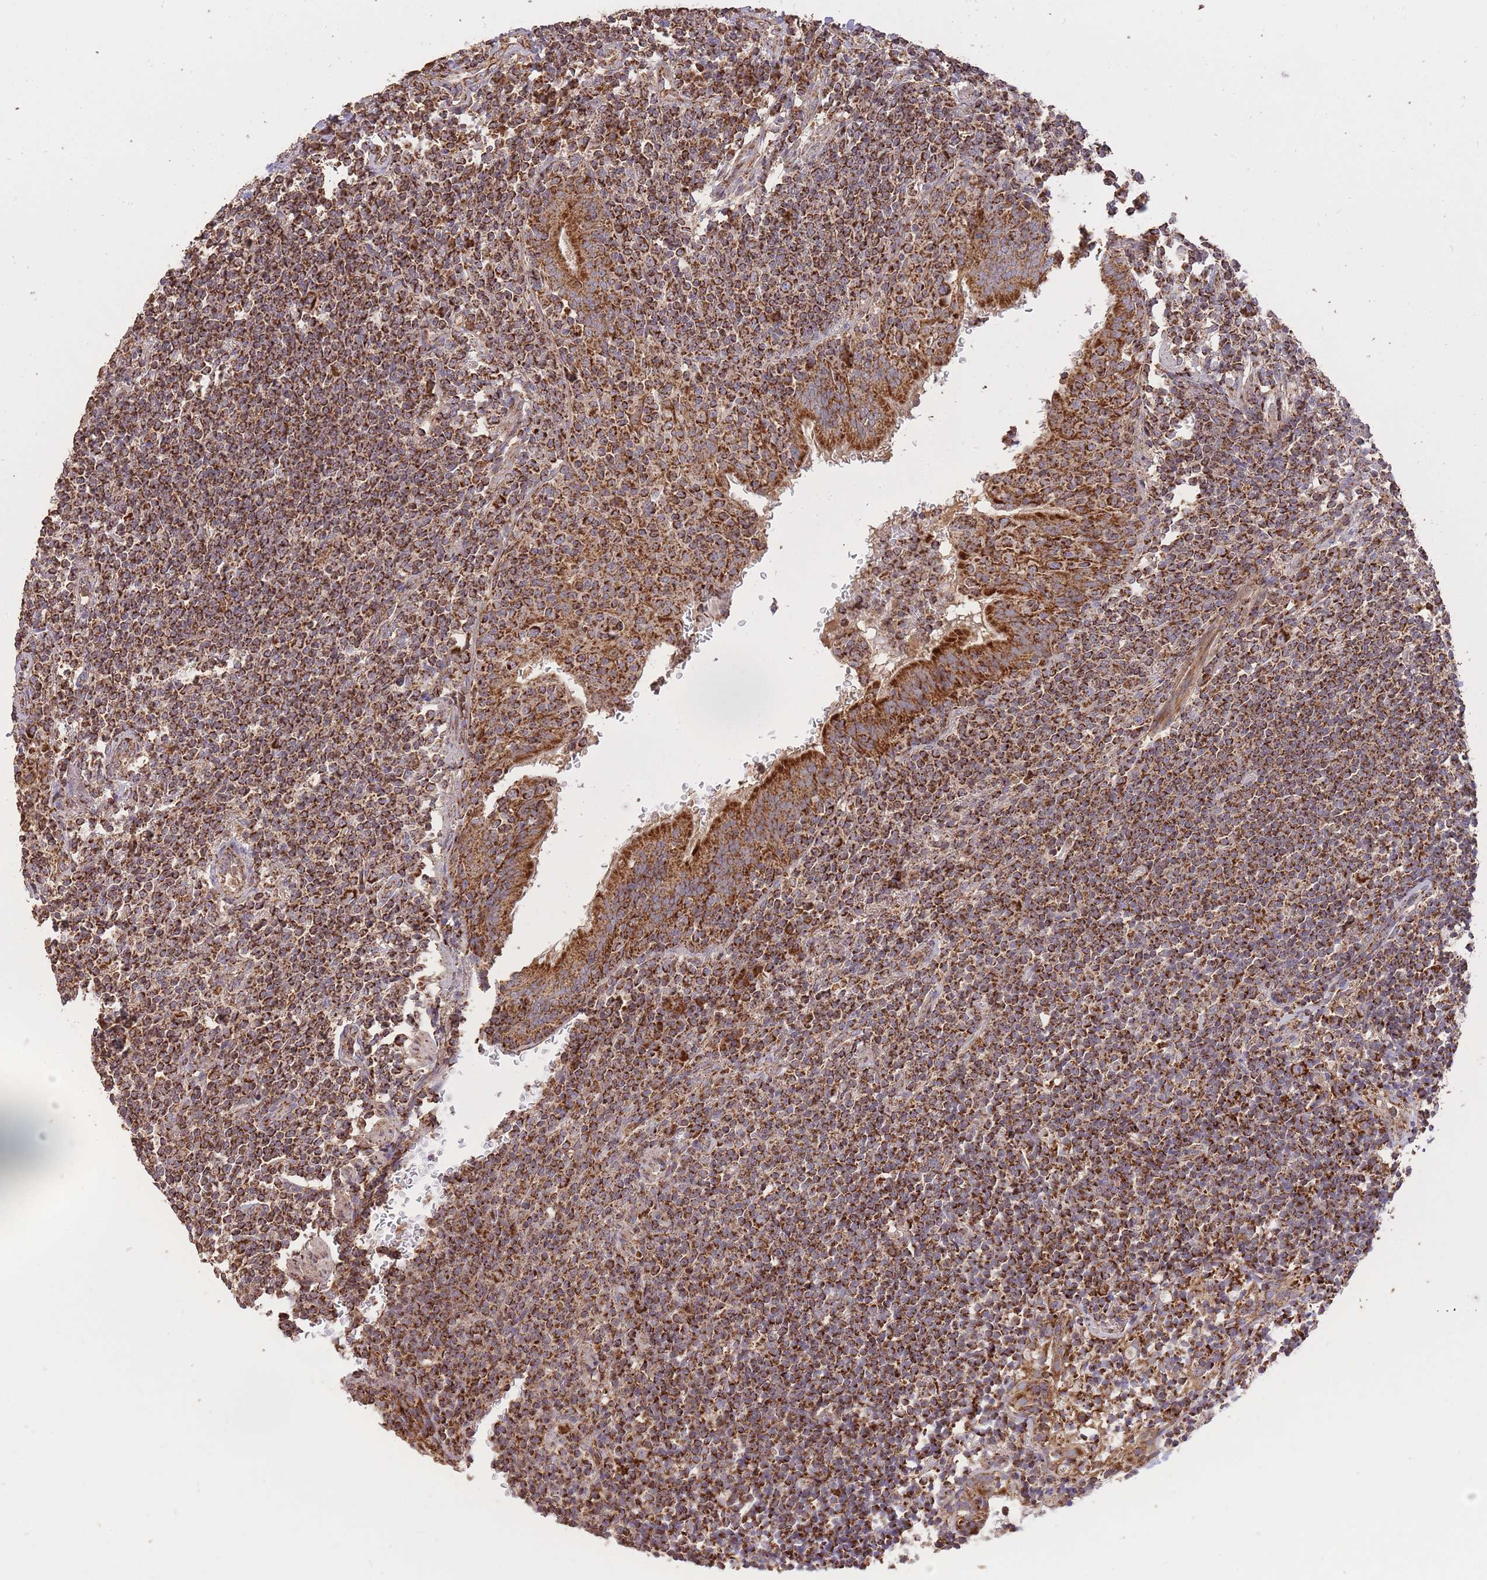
{"staining": {"intensity": "strong", "quantity": ">75%", "location": "cytoplasmic/membranous"}, "tissue": "lymphoma", "cell_type": "Tumor cells", "image_type": "cancer", "snomed": [{"axis": "morphology", "description": "Malignant lymphoma, non-Hodgkin's type, Low grade"}, {"axis": "topography", "description": "Lung"}], "caption": "A photomicrograph of human lymphoma stained for a protein reveals strong cytoplasmic/membranous brown staining in tumor cells.", "gene": "PREP", "patient": {"sex": "female", "age": 71}}